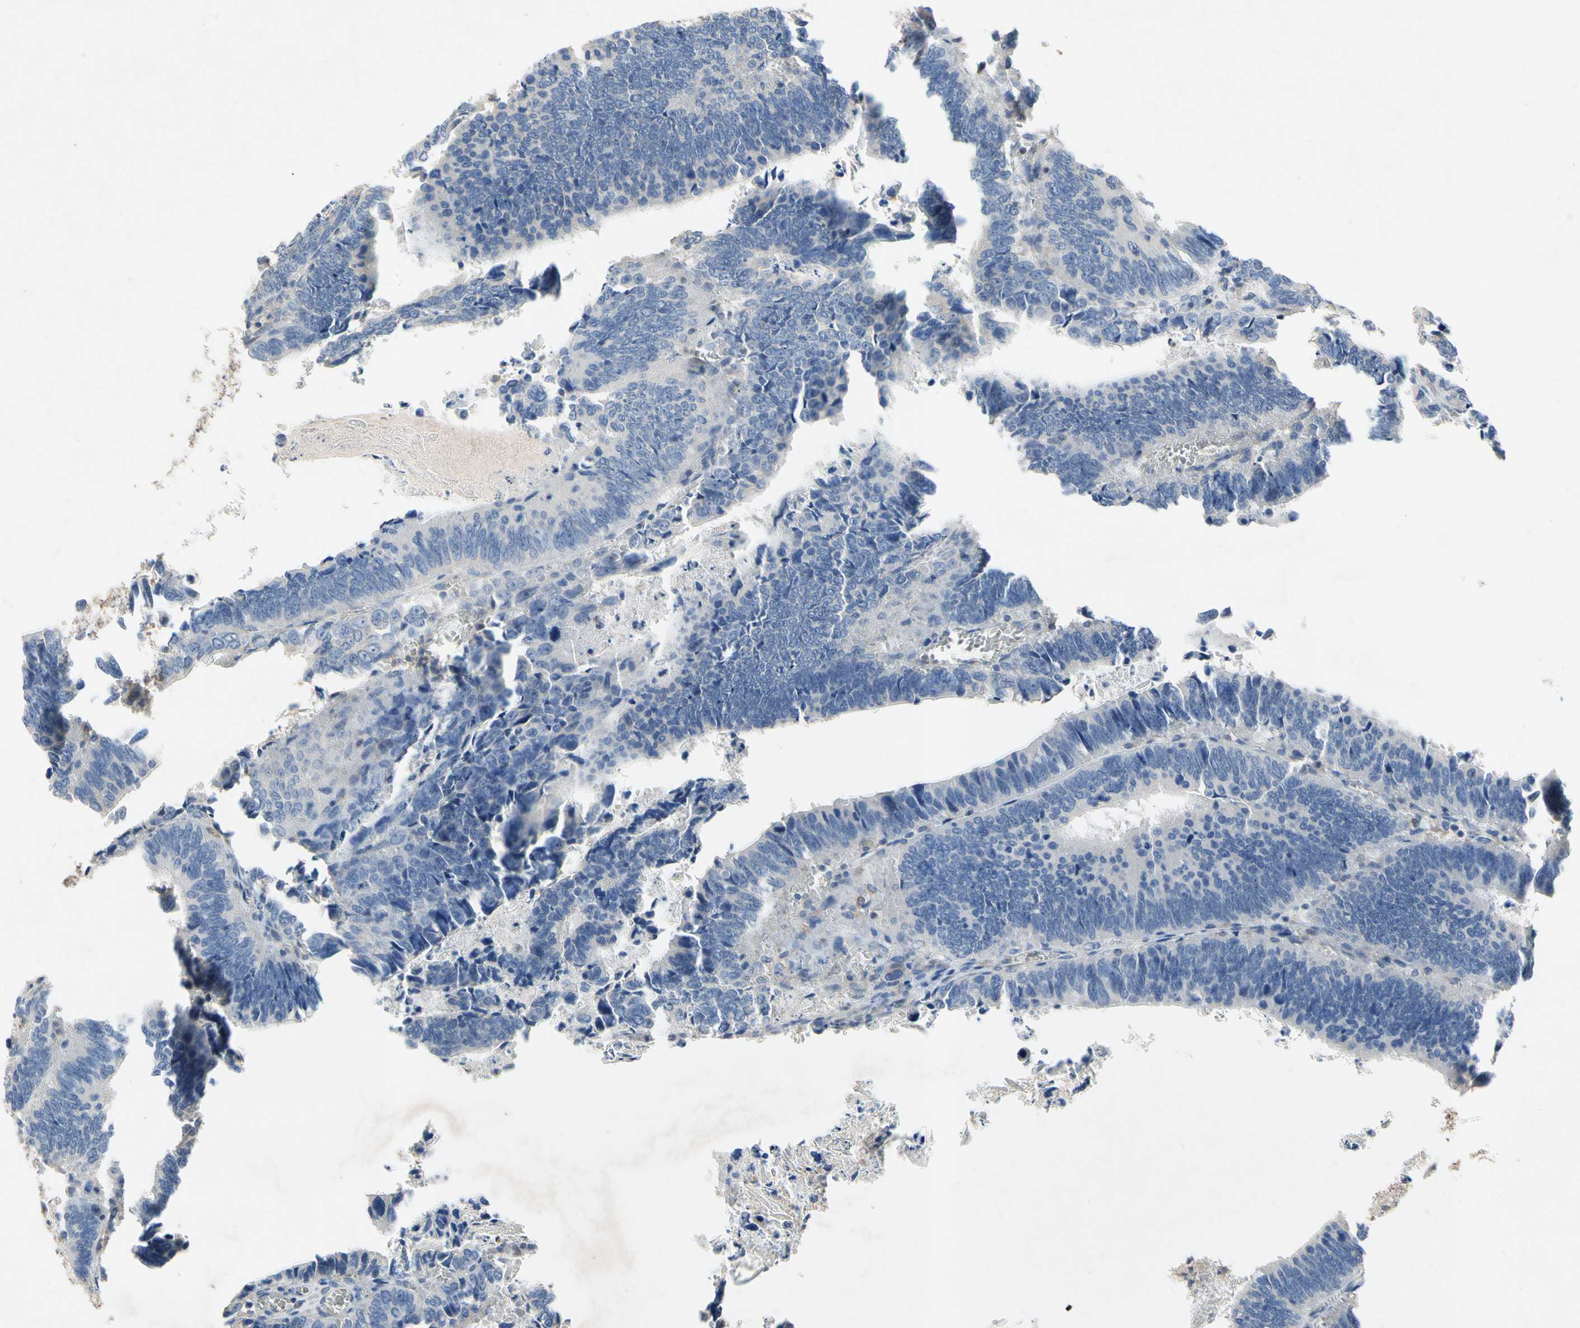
{"staining": {"intensity": "negative", "quantity": "none", "location": "none"}, "tissue": "colorectal cancer", "cell_type": "Tumor cells", "image_type": "cancer", "snomed": [{"axis": "morphology", "description": "Adenocarcinoma, NOS"}, {"axis": "topography", "description": "Colon"}], "caption": "DAB (3,3'-diaminobenzidine) immunohistochemical staining of human colorectal cancer exhibits no significant positivity in tumor cells.", "gene": "CRTAC1", "patient": {"sex": "male", "age": 72}}